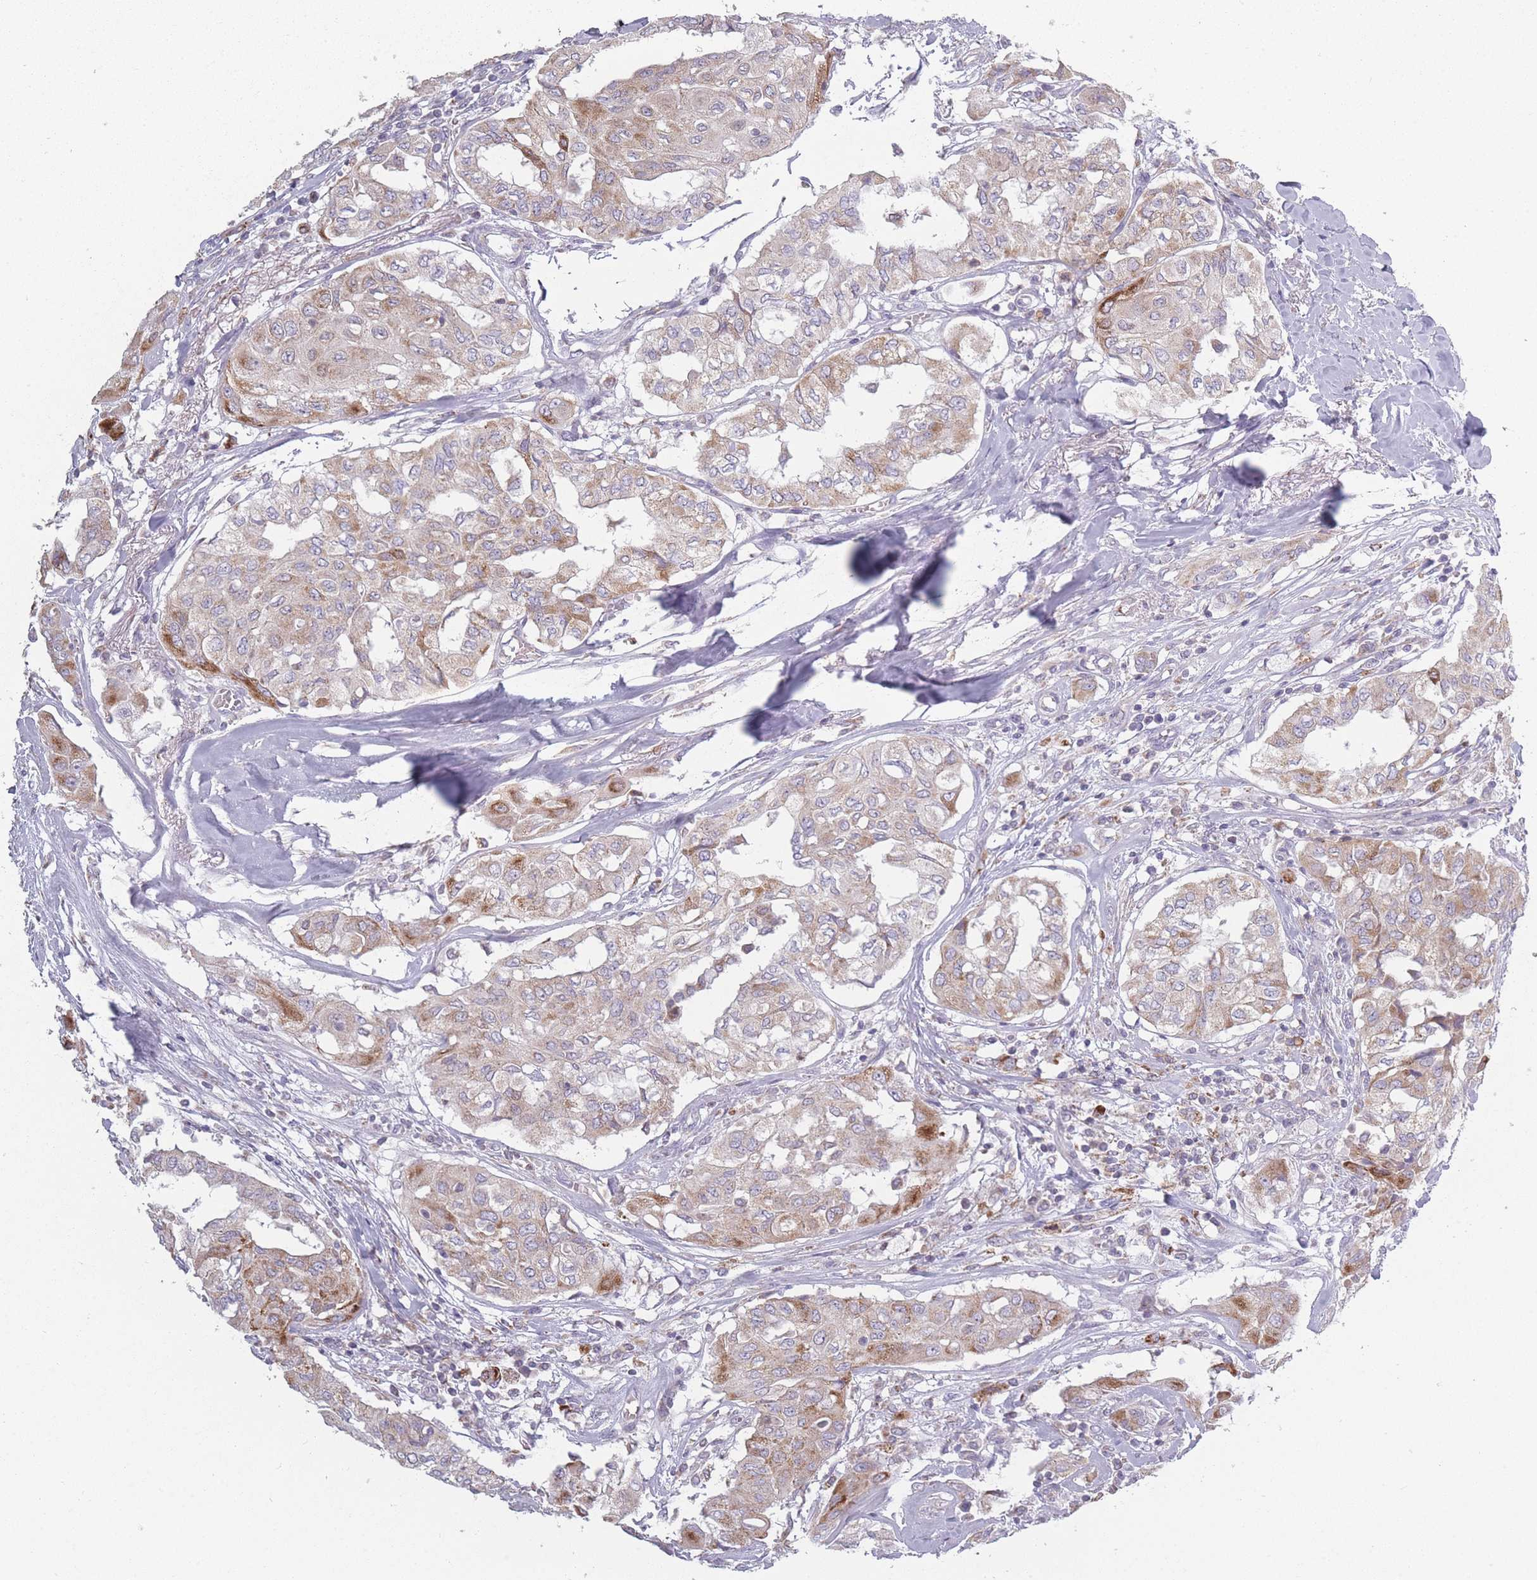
{"staining": {"intensity": "moderate", "quantity": "25%-75%", "location": "cytoplasmic/membranous"}, "tissue": "thyroid cancer", "cell_type": "Tumor cells", "image_type": "cancer", "snomed": [{"axis": "morphology", "description": "Papillary adenocarcinoma, NOS"}, {"axis": "topography", "description": "Thyroid gland"}], "caption": "Immunohistochemistry staining of thyroid cancer (papillary adenocarcinoma), which exhibits medium levels of moderate cytoplasmic/membranous expression in about 25%-75% of tumor cells indicating moderate cytoplasmic/membranous protein staining. The staining was performed using DAB (brown) for protein detection and nuclei were counterstained in hematoxylin (blue).", "gene": "PEX11B", "patient": {"sex": "female", "age": 59}}